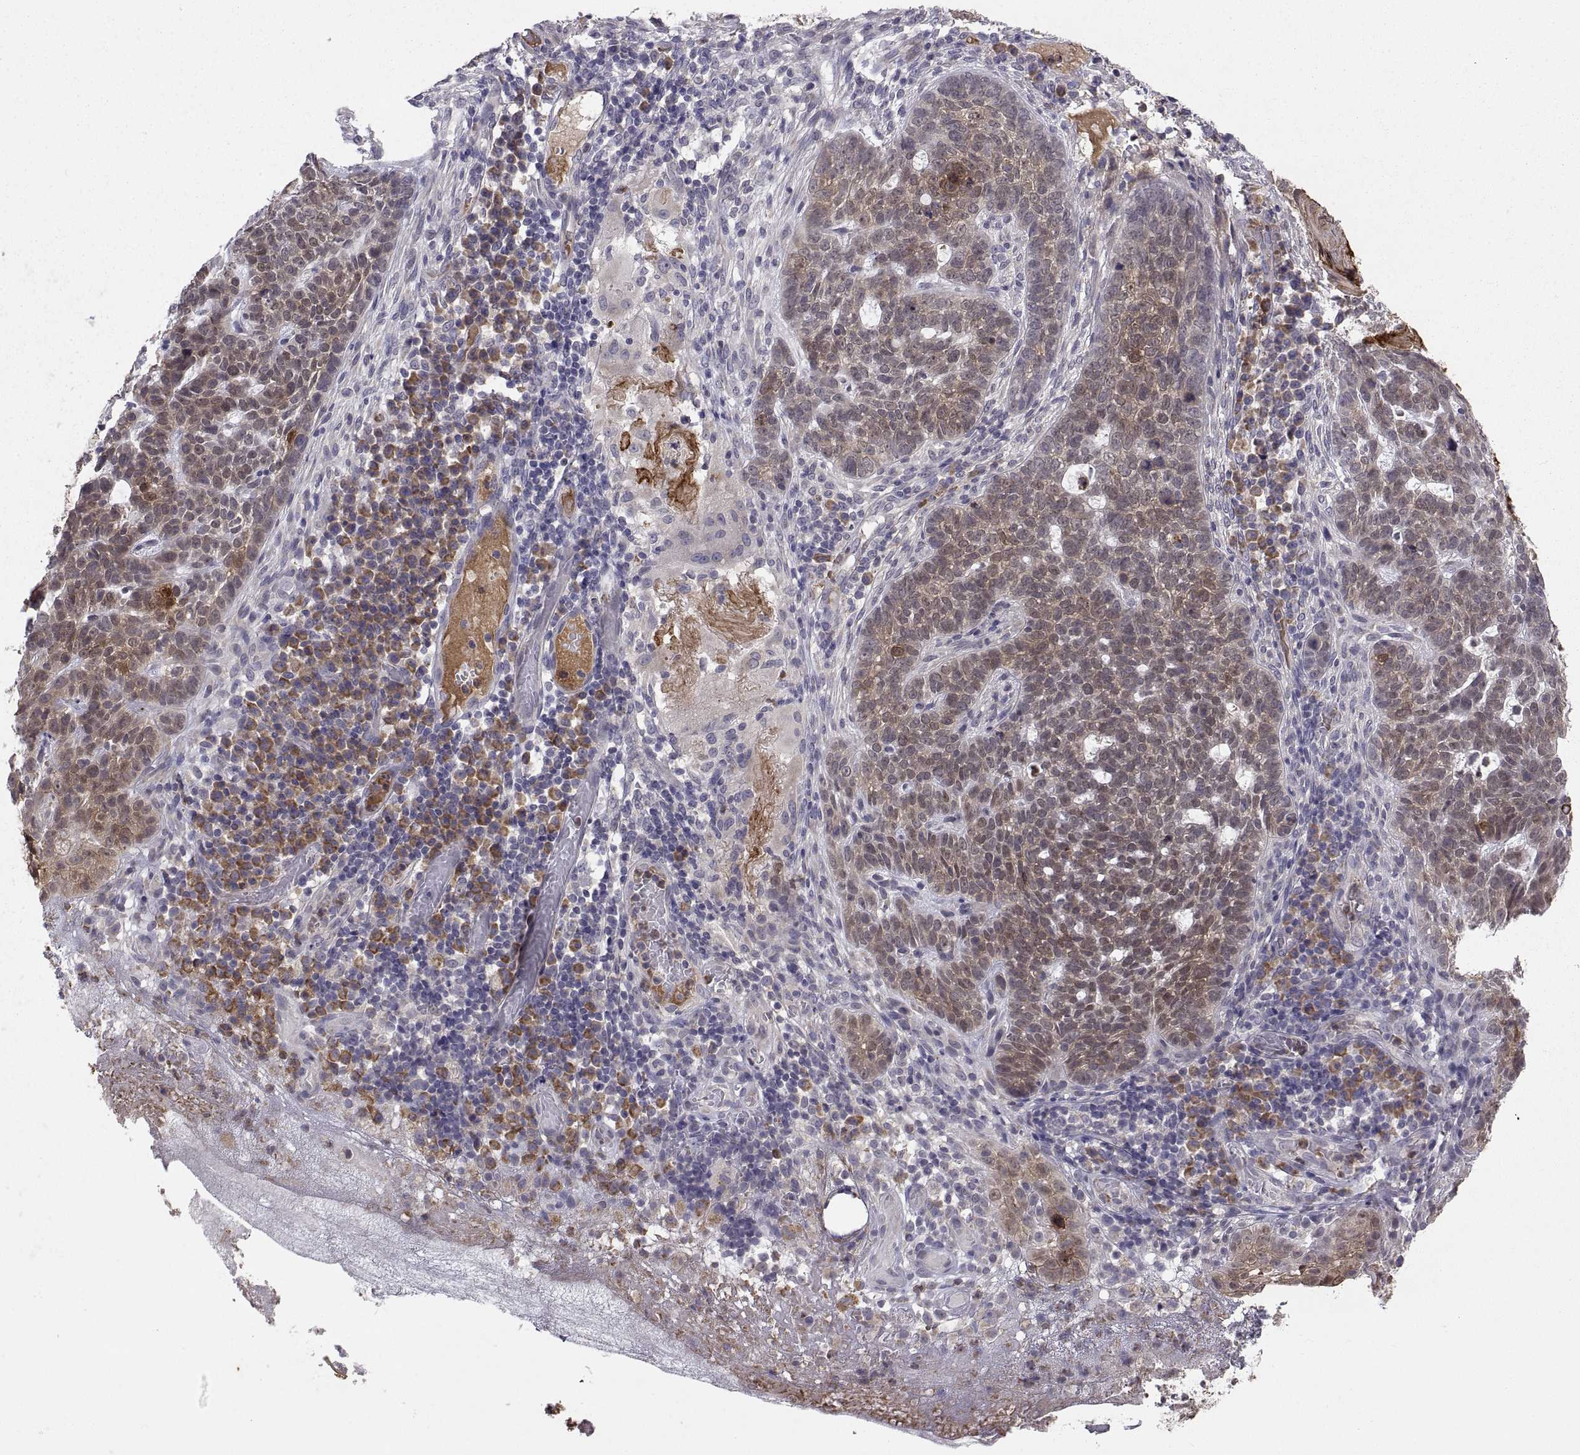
{"staining": {"intensity": "weak", "quantity": "25%-75%", "location": "cytoplasmic/membranous"}, "tissue": "skin cancer", "cell_type": "Tumor cells", "image_type": "cancer", "snomed": [{"axis": "morphology", "description": "Basal cell carcinoma"}, {"axis": "topography", "description": "Skin"}], "caption": "A histopathology image of skin cancer stained for a protein exhibits weak cytoplasmic/membranous brown staining in tumor cells.", "gene": "PKP1", "patient": {"sex": "female", "age": 69}}